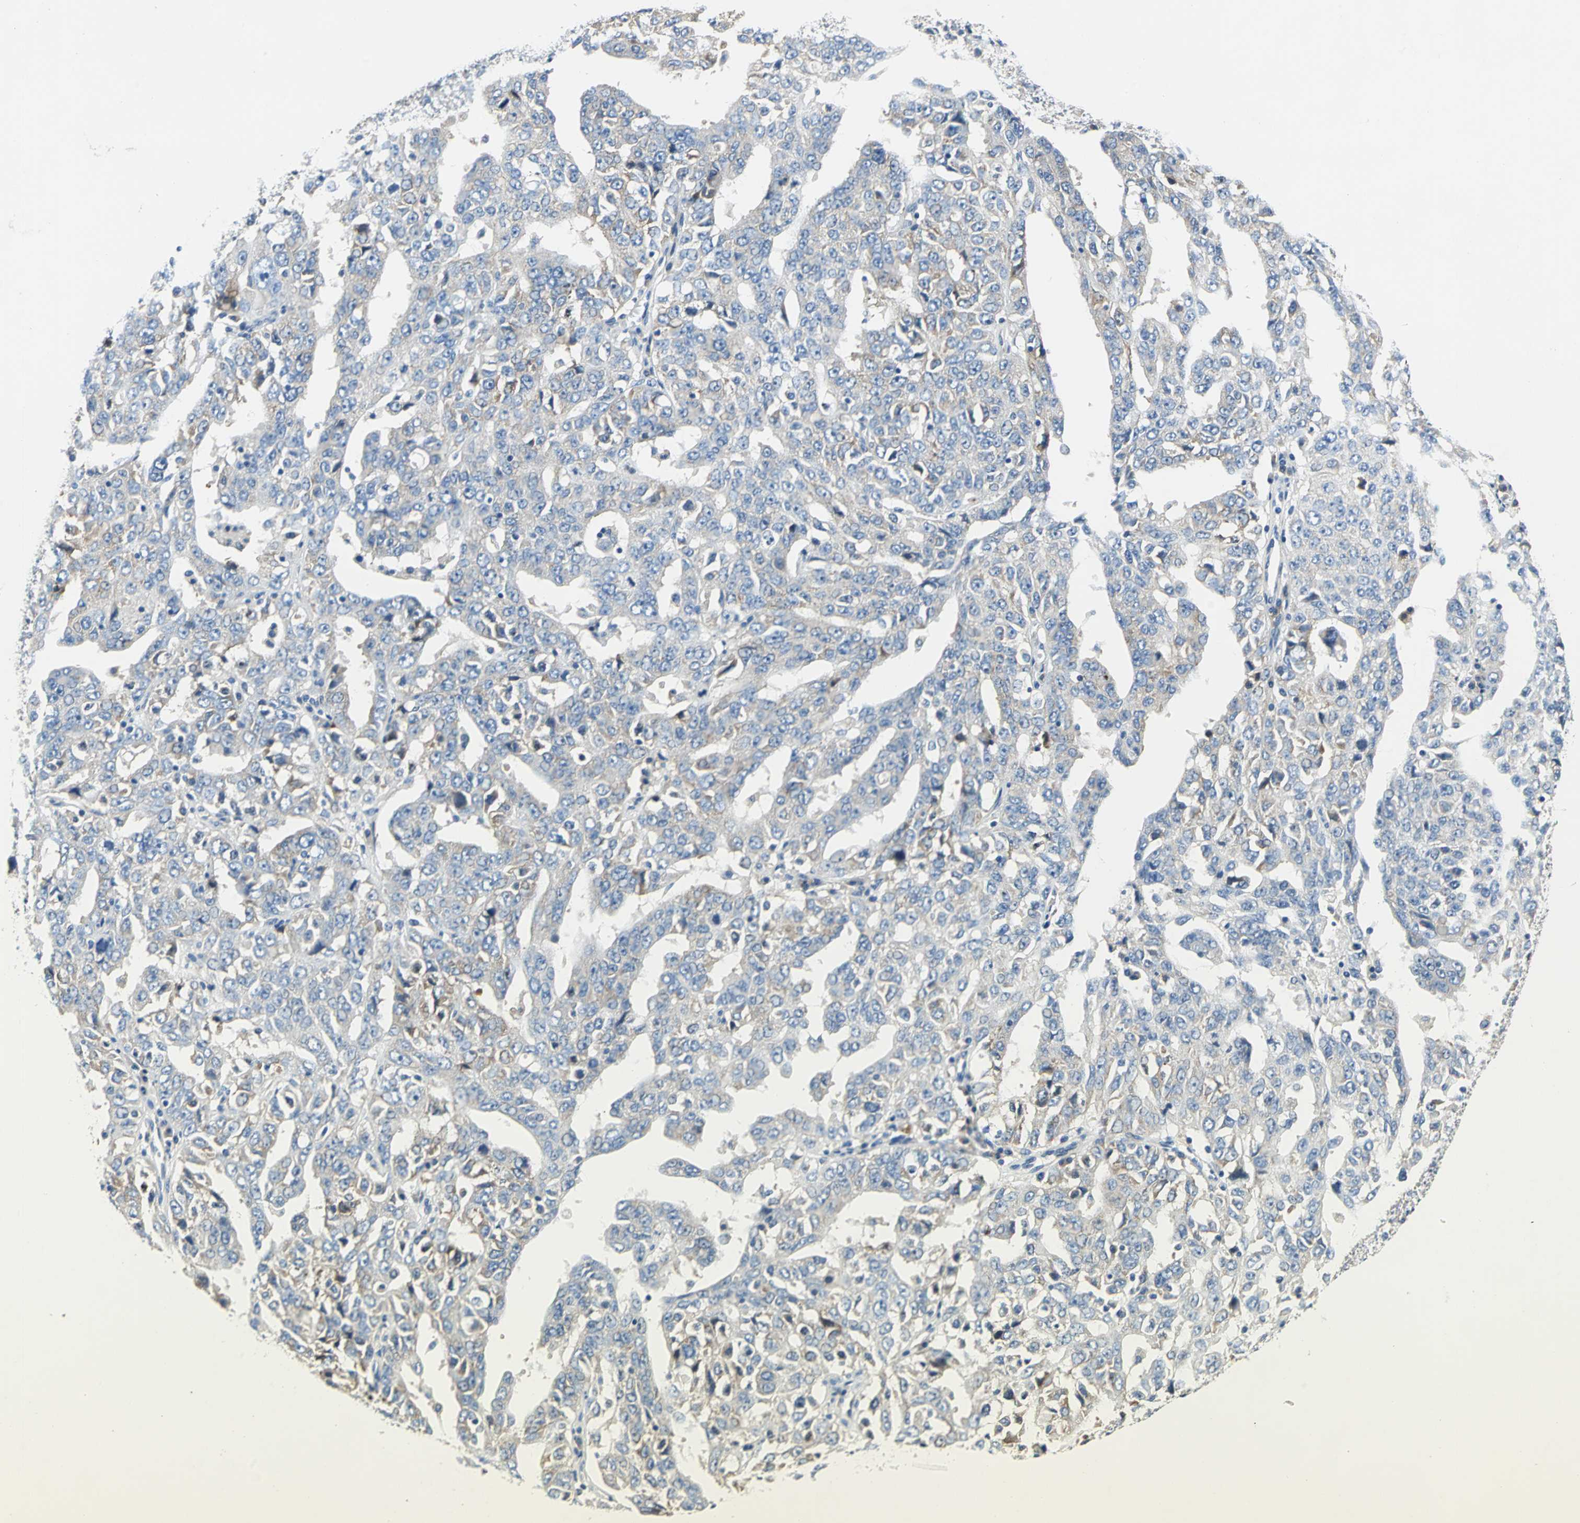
{"staining": {"intensity": "weak", "quantity": "25%-75%", "location": "cytoplasmic/membranous"}, "tissue": "ovarian cancer", "cell_type": "Tumor cells", "image_type": "cancer", "snomed": [{"axis": "morphology", "description": "Carcinoma, endometroid"}, {"axis": "topography", "description": "Ovary"}], "caption": "Immunohistochemical staining of human ovarian cancer (endometroid carcinoma) demonstrates low levels of weak cytoplasmic/membranous expression in approximately 25%-75% of tumor cells.", "gene": "TRIM25", "patient": {"sex": "female", "age": 62}}